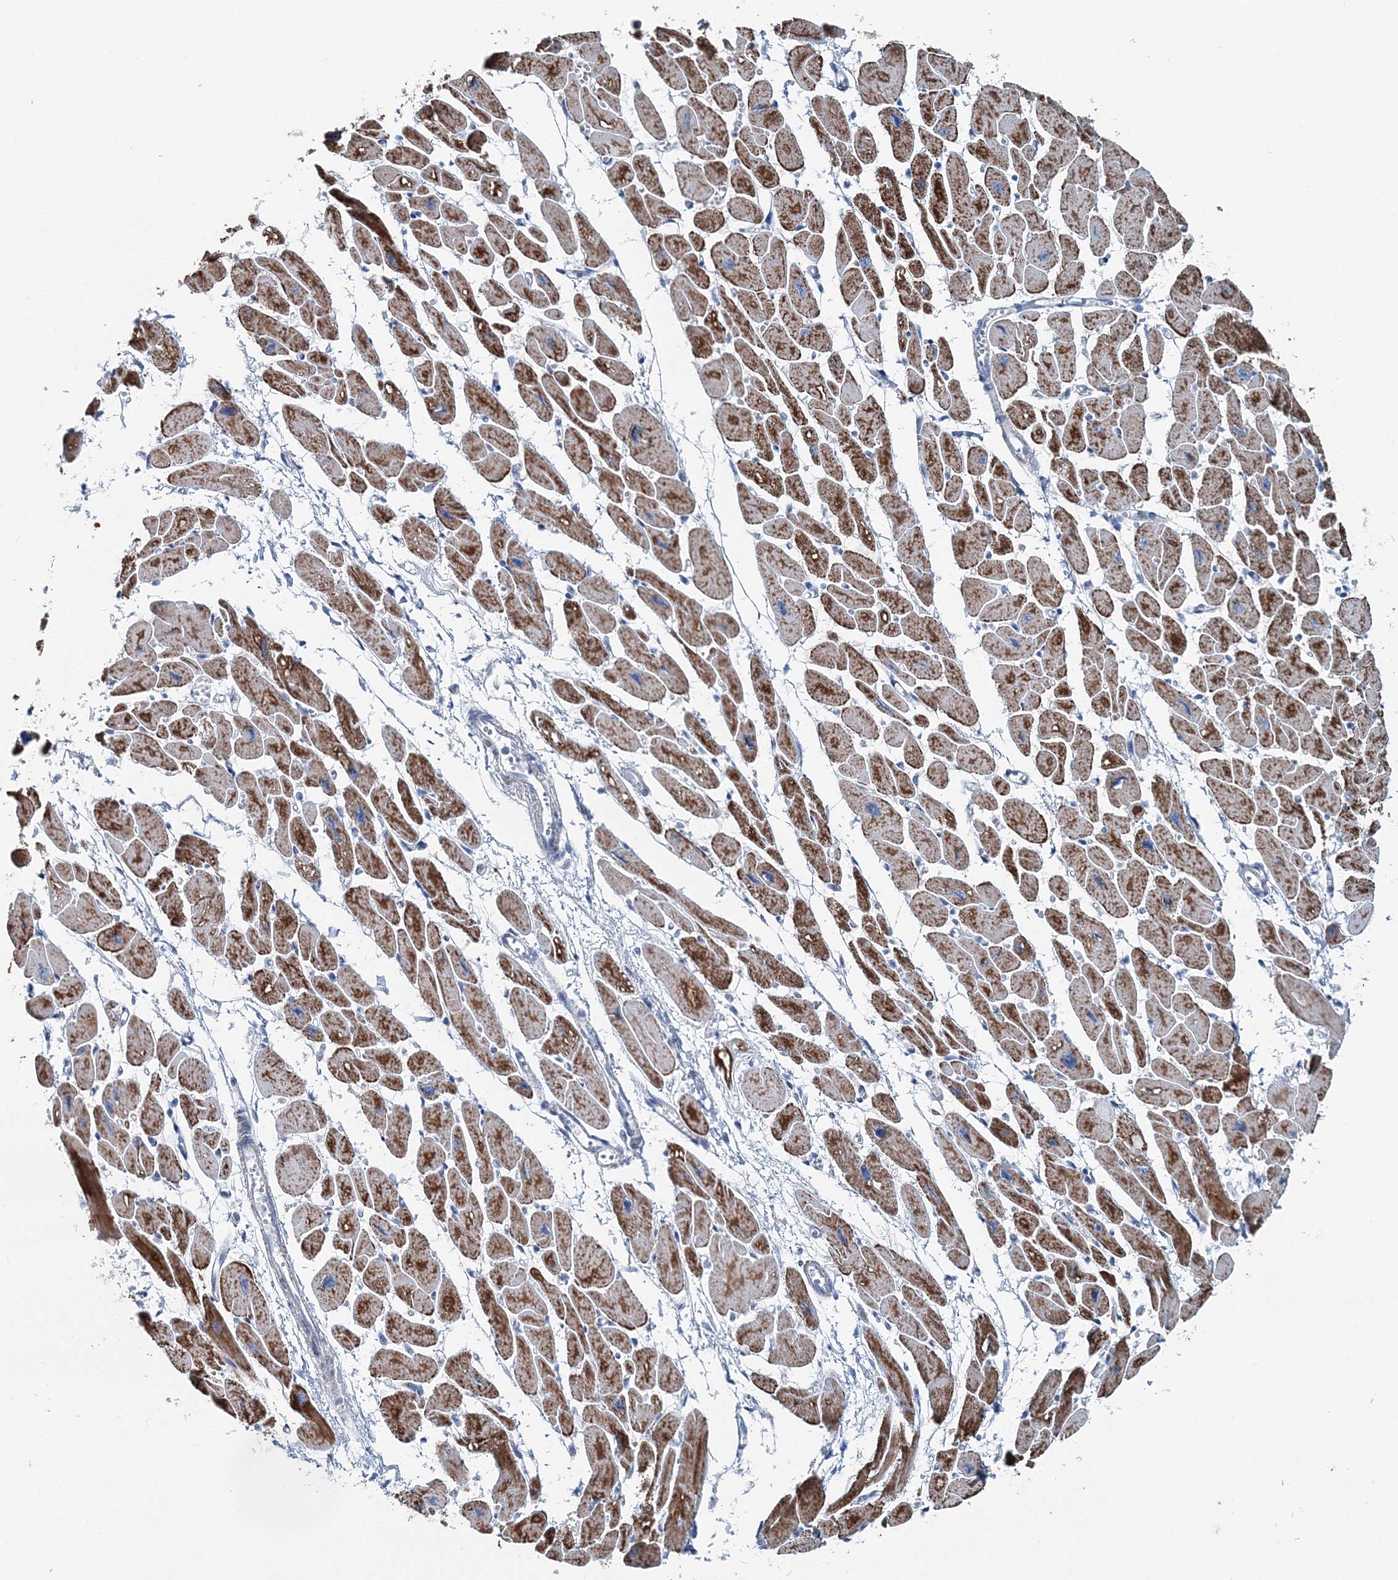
{"staining": {"intensity": "strong", "quantity": ">75%", "location": "cytoplasmic/membranous"}, "tissue": "heart muscle", "cell_type": "Cardiomyocytes", "image_type": "normal", "snomed": [{"axis": "morphology", "description": "Normal tissue, NOS"}, {"axis": "topography", "description": "Heart"}], "caption": "Protein staining shows strong cytoplasmic/membranous expression in about >75% of cardiomyocytes in unremarkable heart muscle. The staining was performed using DAB, with brown indicating positive protein expression. Nuclei are stained blue with hematoxylin.", "gene": "GABARAPL2", "patient": {"sex": "female", "age": 54}}